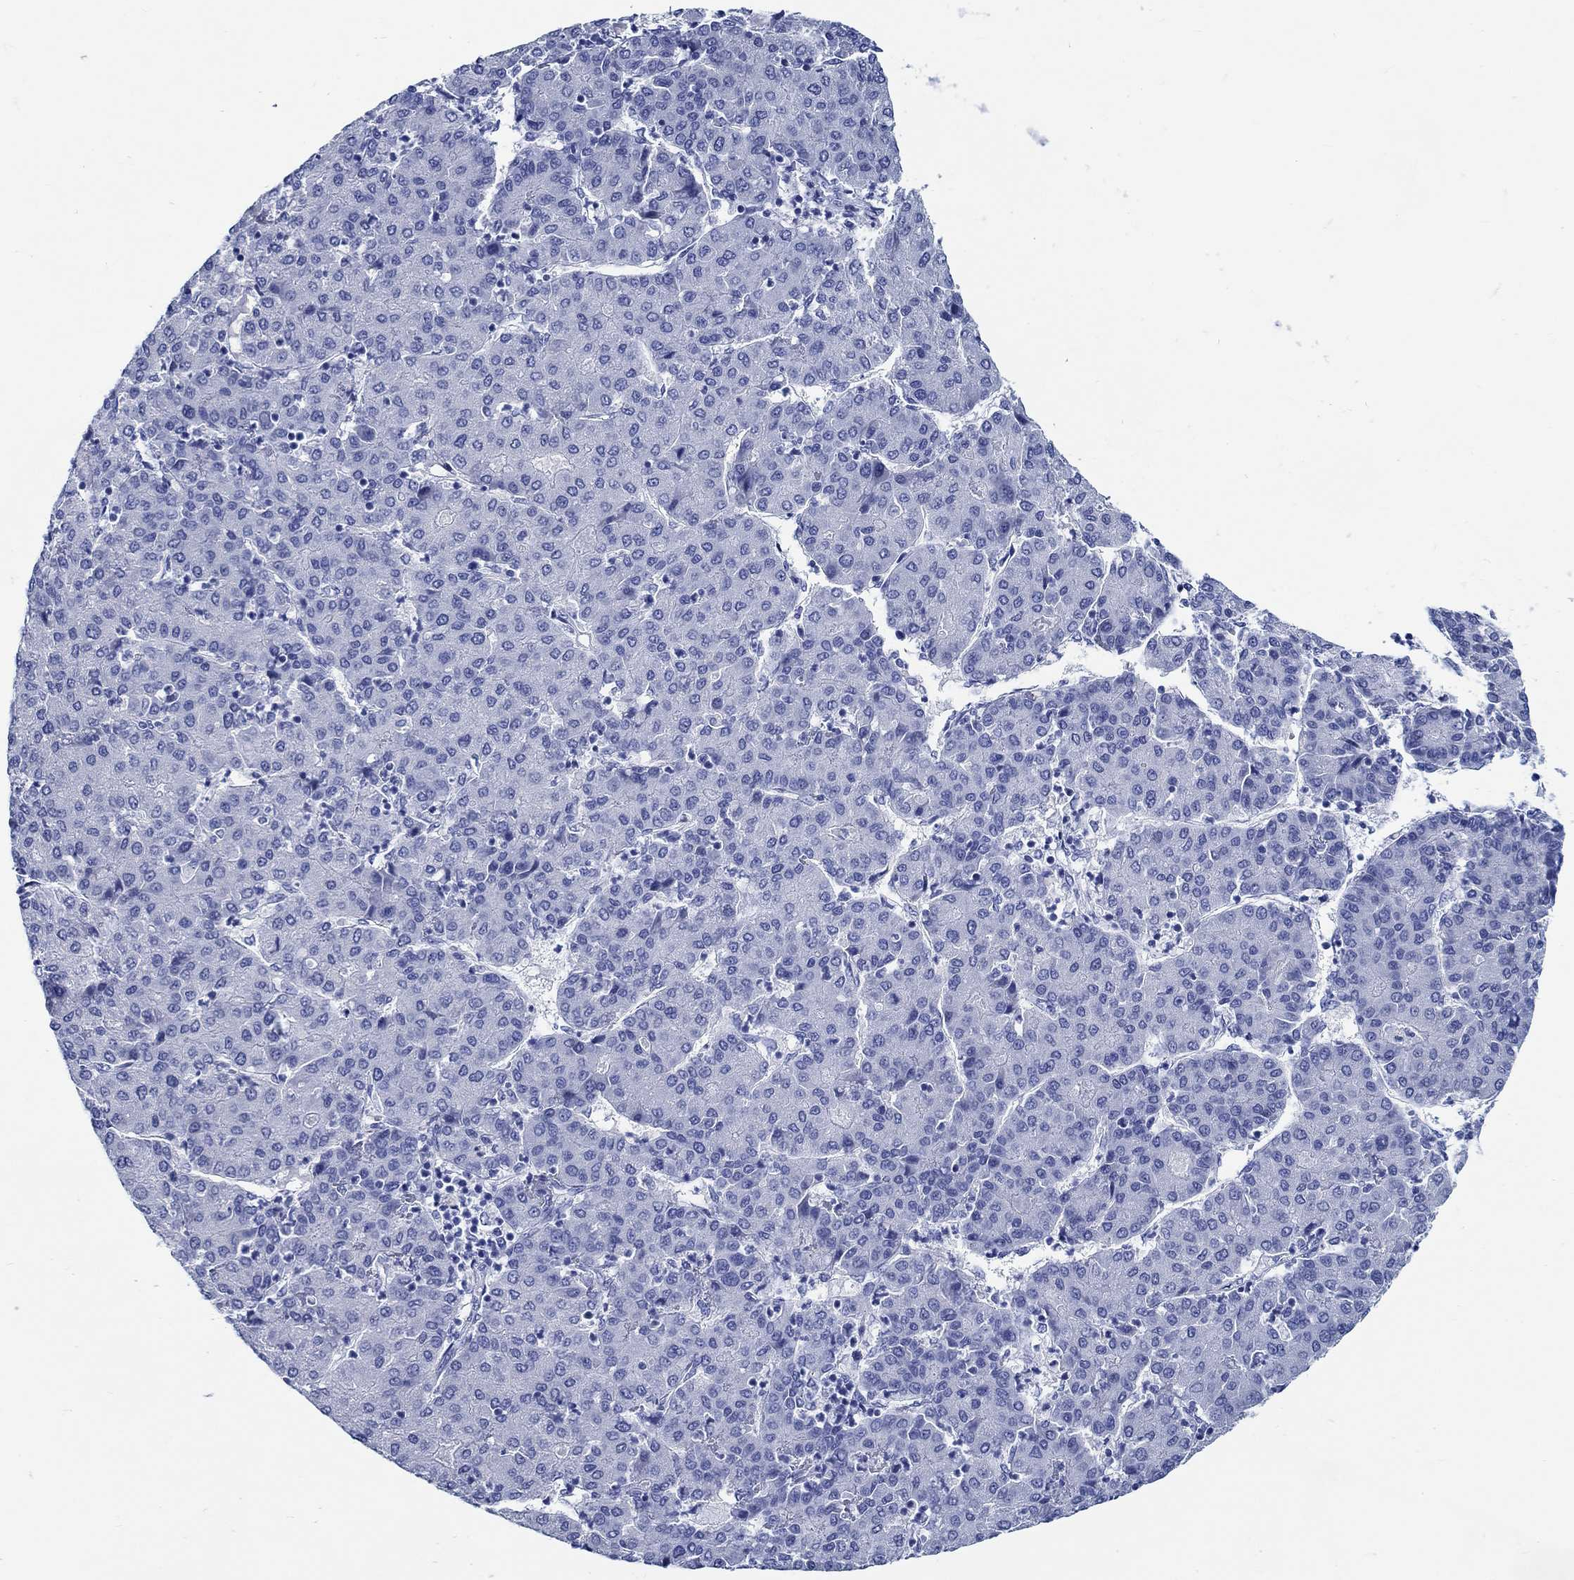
{"staining": {"intensity": "negative", "quantity": "none", "location": "none"}, "tissue": "liver cancer", "cell_type": "Tumor cells", "image_type": "cancer", "snomed": [{"axis": "morphology", "description": "Carcinoma, Hepatocellular, NOS"}, {"axis": "topography", "description": "Liver"}], "caption": "Immunohistochemistry micrograph of hepatocellular carcinoma (liver) stained for a protein (brown), which reveals no positivity in tumor cells.", "gene": "RD3L", "patient": {"sex": "male", "age": 65}}